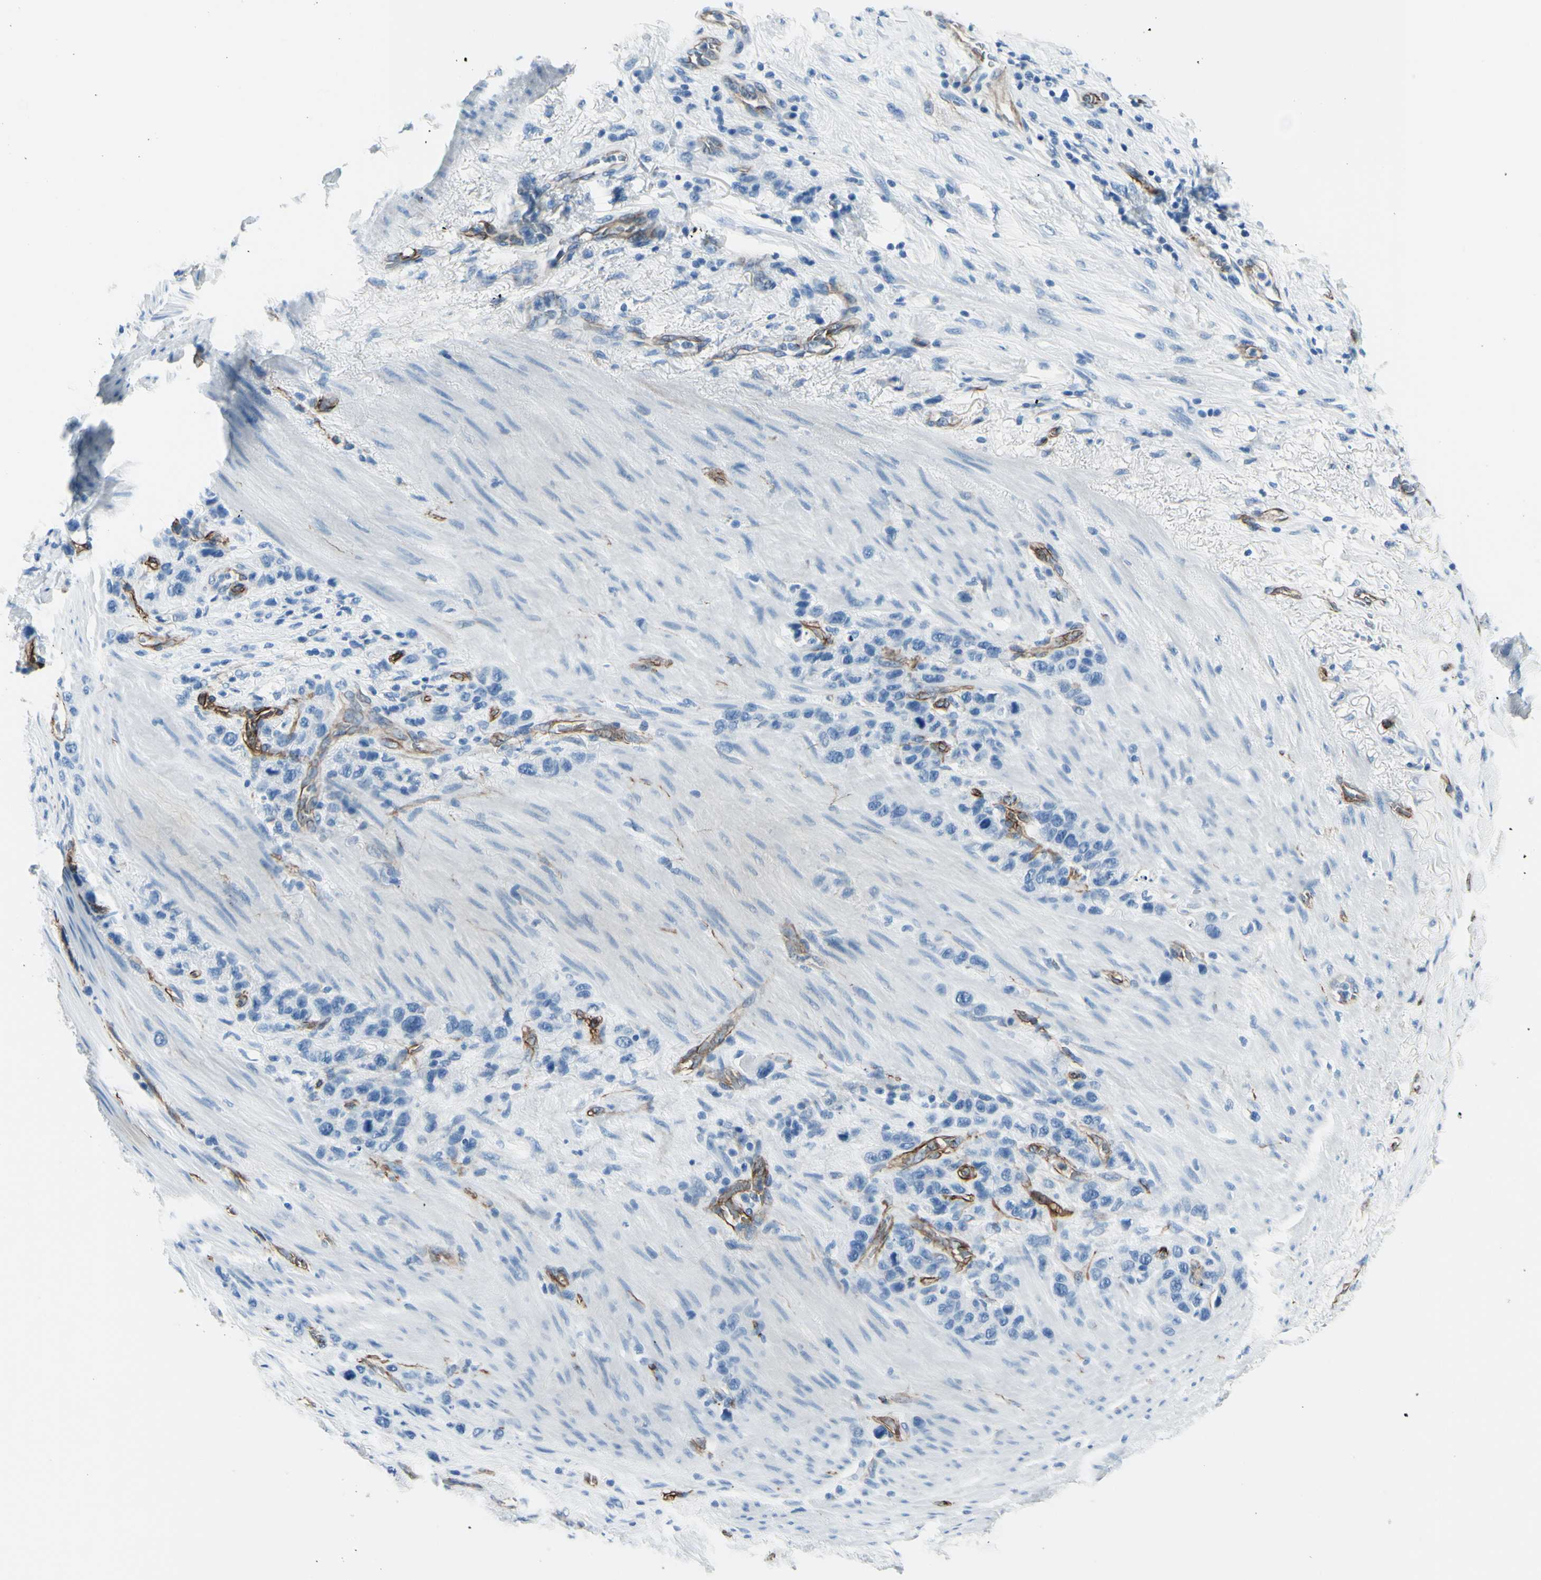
{"staining": {"intensity": "negative", "quantity": "none", "location": "none"}, "tissue": "stomach cancer", "cell_type": "Tumor cells", "image_type": "cancer", "snomed": [{"axis": "morphology", "description": "Adenocarcinoma, NOS"}, {"axis": "morphology", "description": "Adenocarcinoma, High grade"}, {"axis": "topography", "description": "Stomach, upper"}, {"axis": "topography", "description": "Stomach, lower"}], "caption": "Stomach cancer stained for a protein using IHC shows no staining tumor cells.", "gene": "PTH2R", "patient": {"sex": "female", "age": 65}}